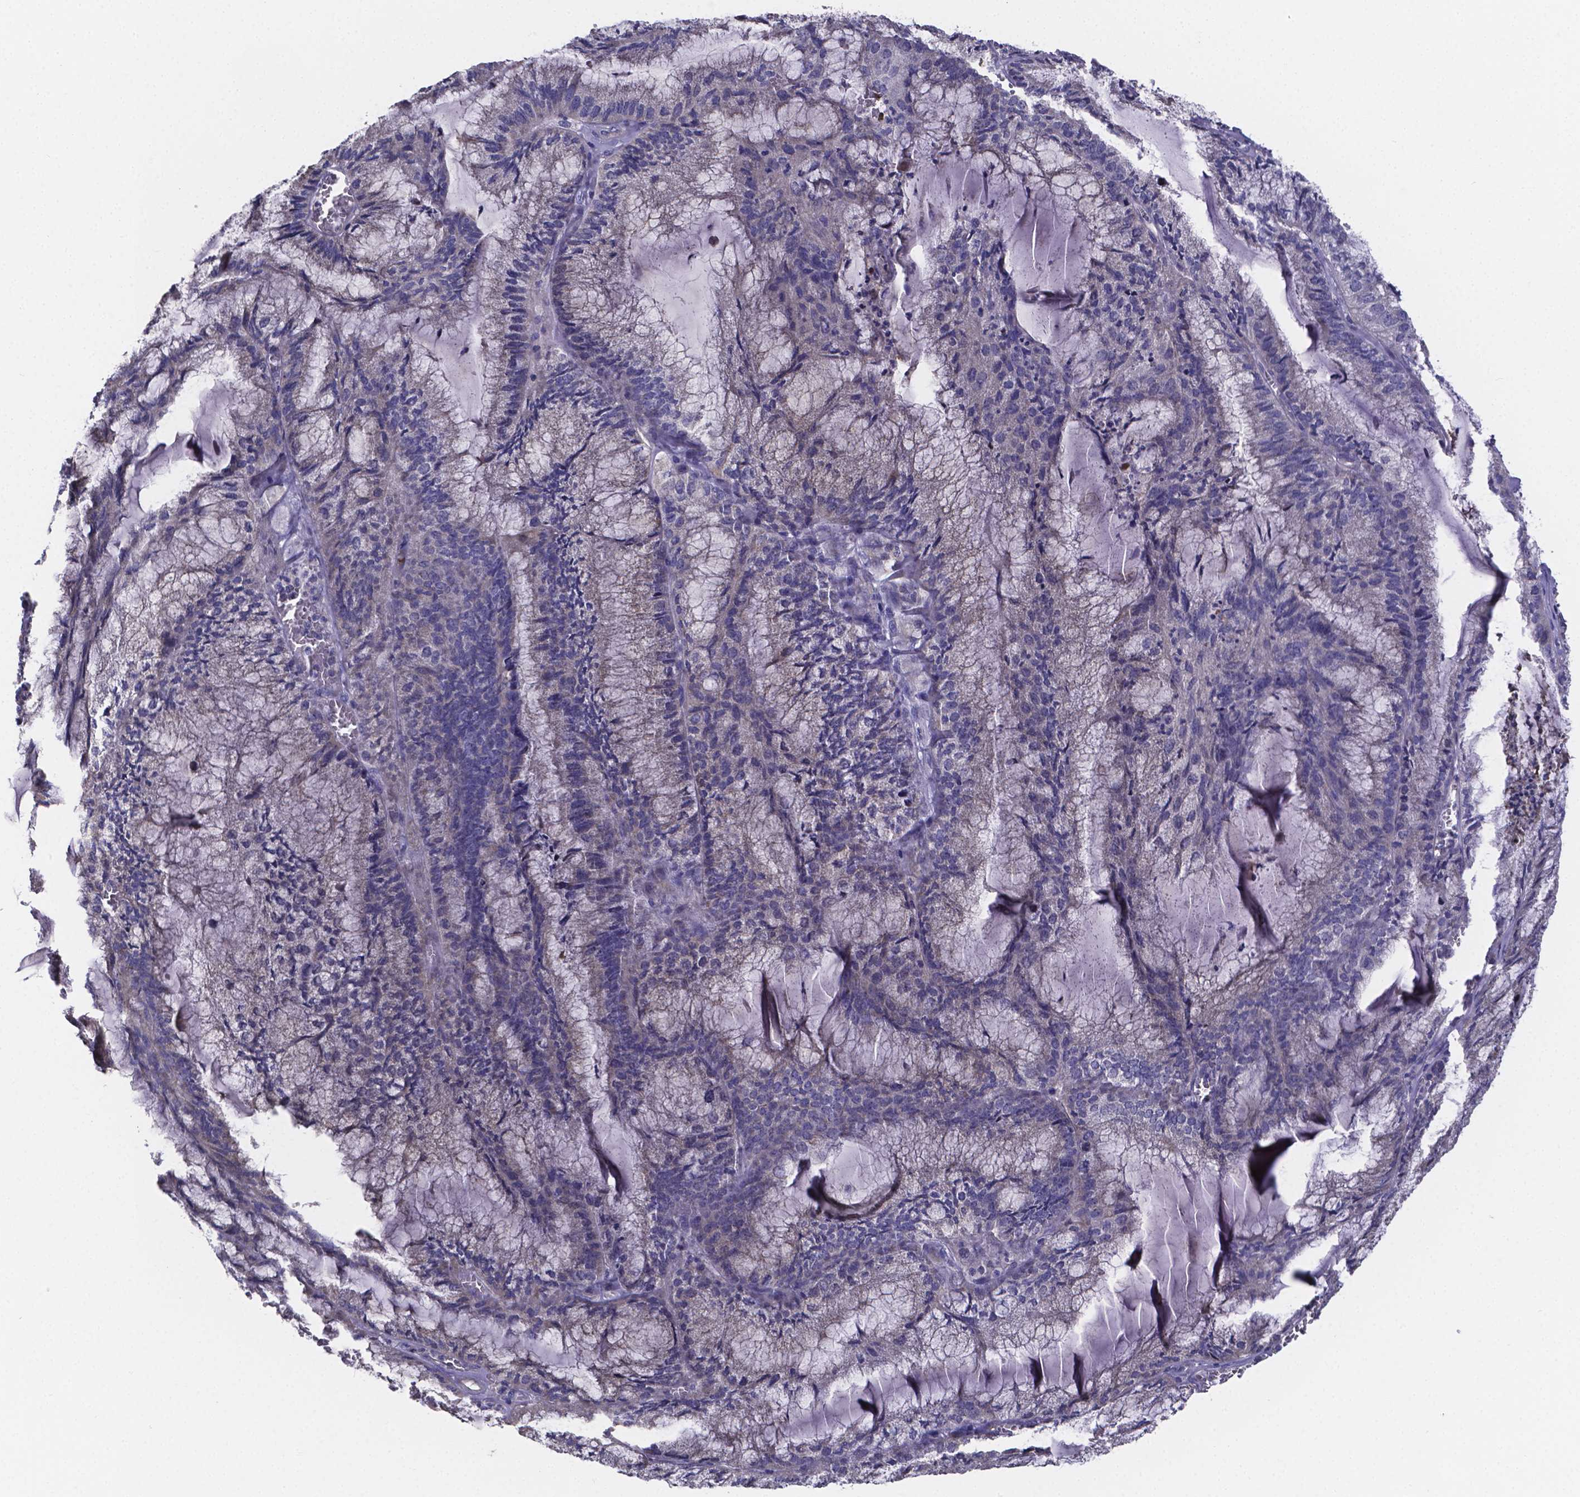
{"staining": {"intensity": "negative", "quantity": "none", "location": "none"}, "tissue": "endometrial cancer", "cell_type": "Tumor cells", "image_type": "cancer", "snomed": [{"axis": "morphology", "description": "Carcinoma, NOS"}, {"axis": "topography", "description": "Endometrium"}], "caption": "High magnification brightfield microscopy of endometrial cancer stained with DAB (3,3'-diaminobenzidine) (brown) and counterstained with hematoxylin (blue): tumor cells show no significant staining.", "gene": "SFRP4", "patient": {"sex": "female", "age": 62}}